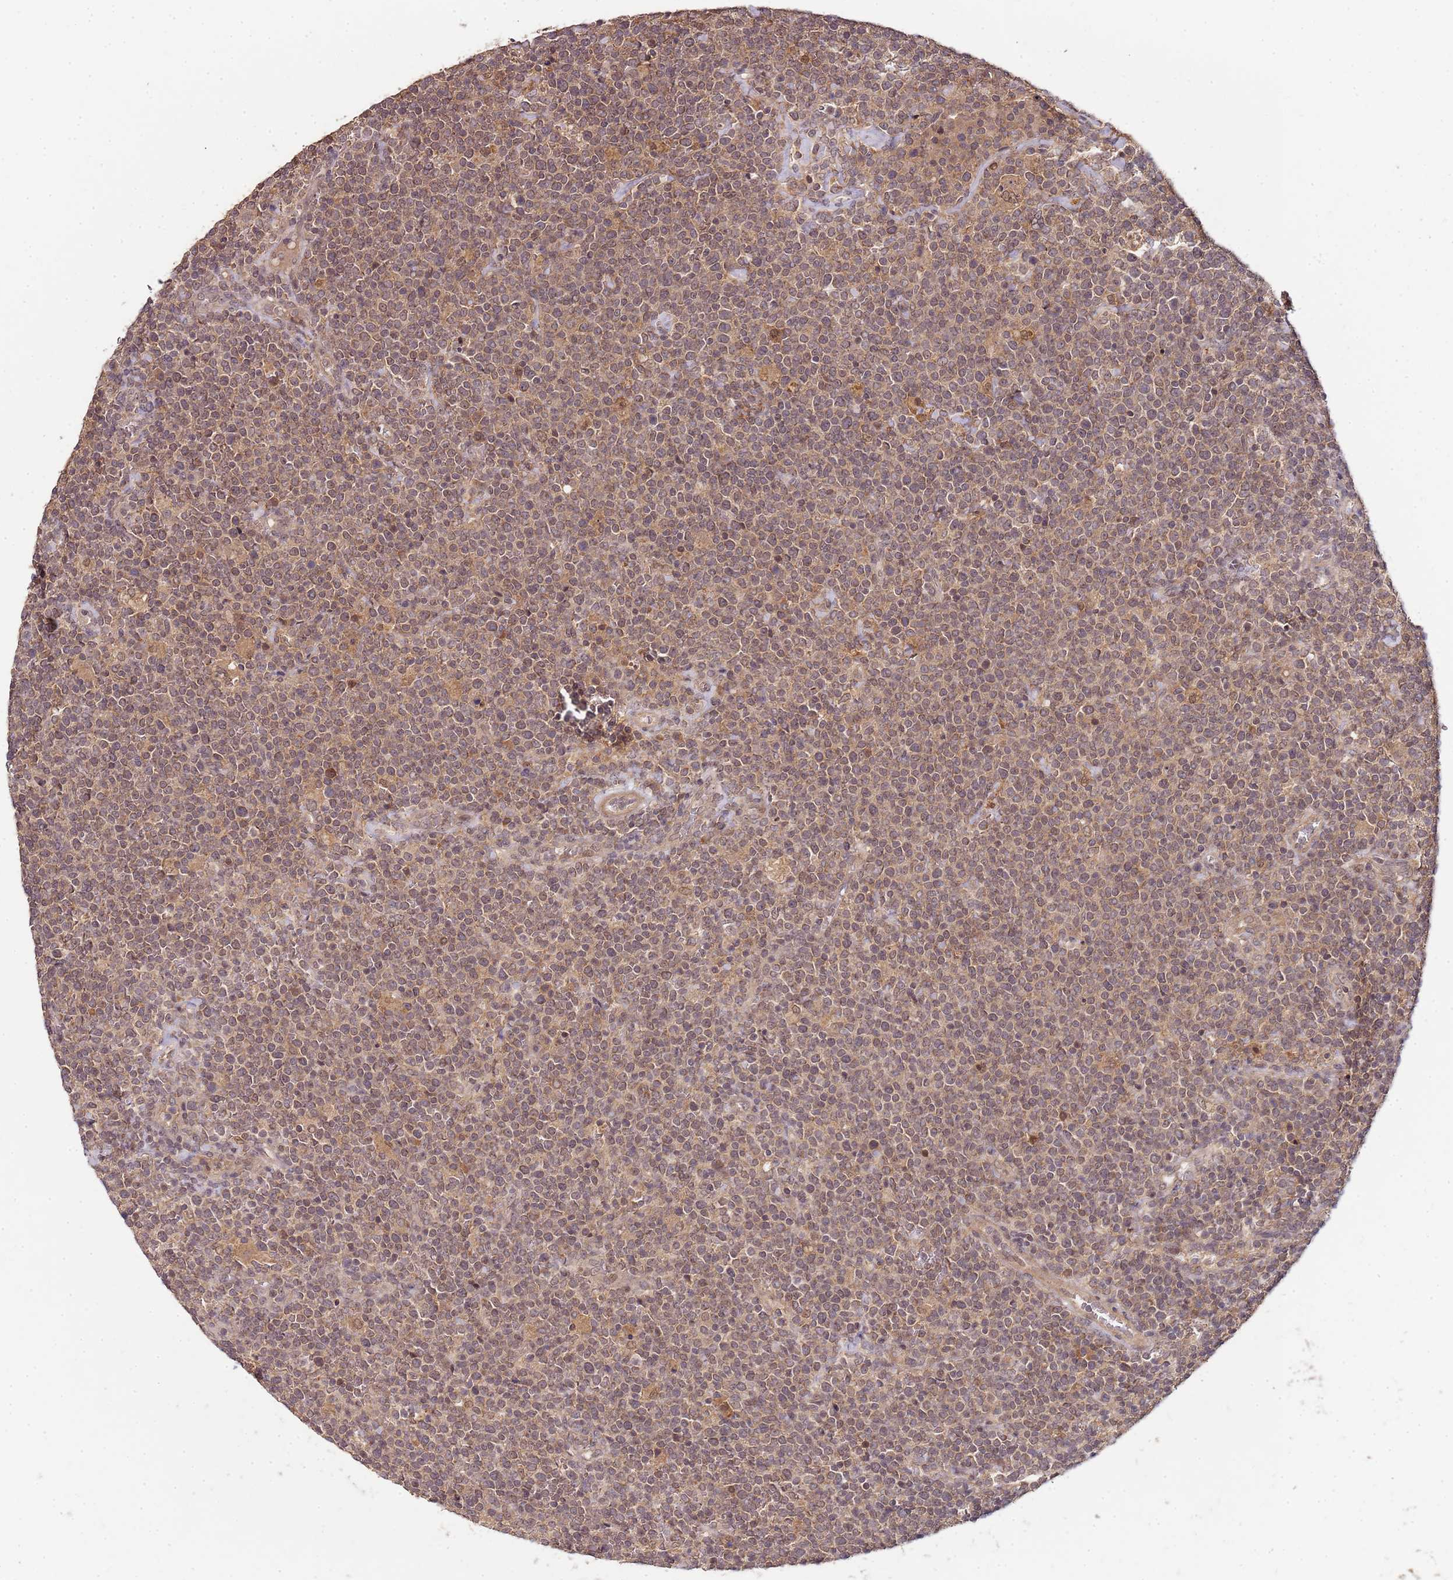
{"staining": {"intensity": "moderate", "quantity": ">75%", "location": "cytoplasmic/membranous,nuclear"}, "tissue": "lymphoma", "cell_type": "Tumor cells", "image_type": "cancer", "snomed": [{"axis": "morphology", "description": "Malignant lymphoma, non-Hodgkin's type, High grade"}, {"axis": "topography", "description": "Lymph node"}], "caption": "IHC of lymphoma shows medium levels of moderate cytoplasmic/membranous and nuclear expression in approximately >75% of tumor cells.", "gene": "LIN37", "patient": {"sex": "male", "age": 61}}